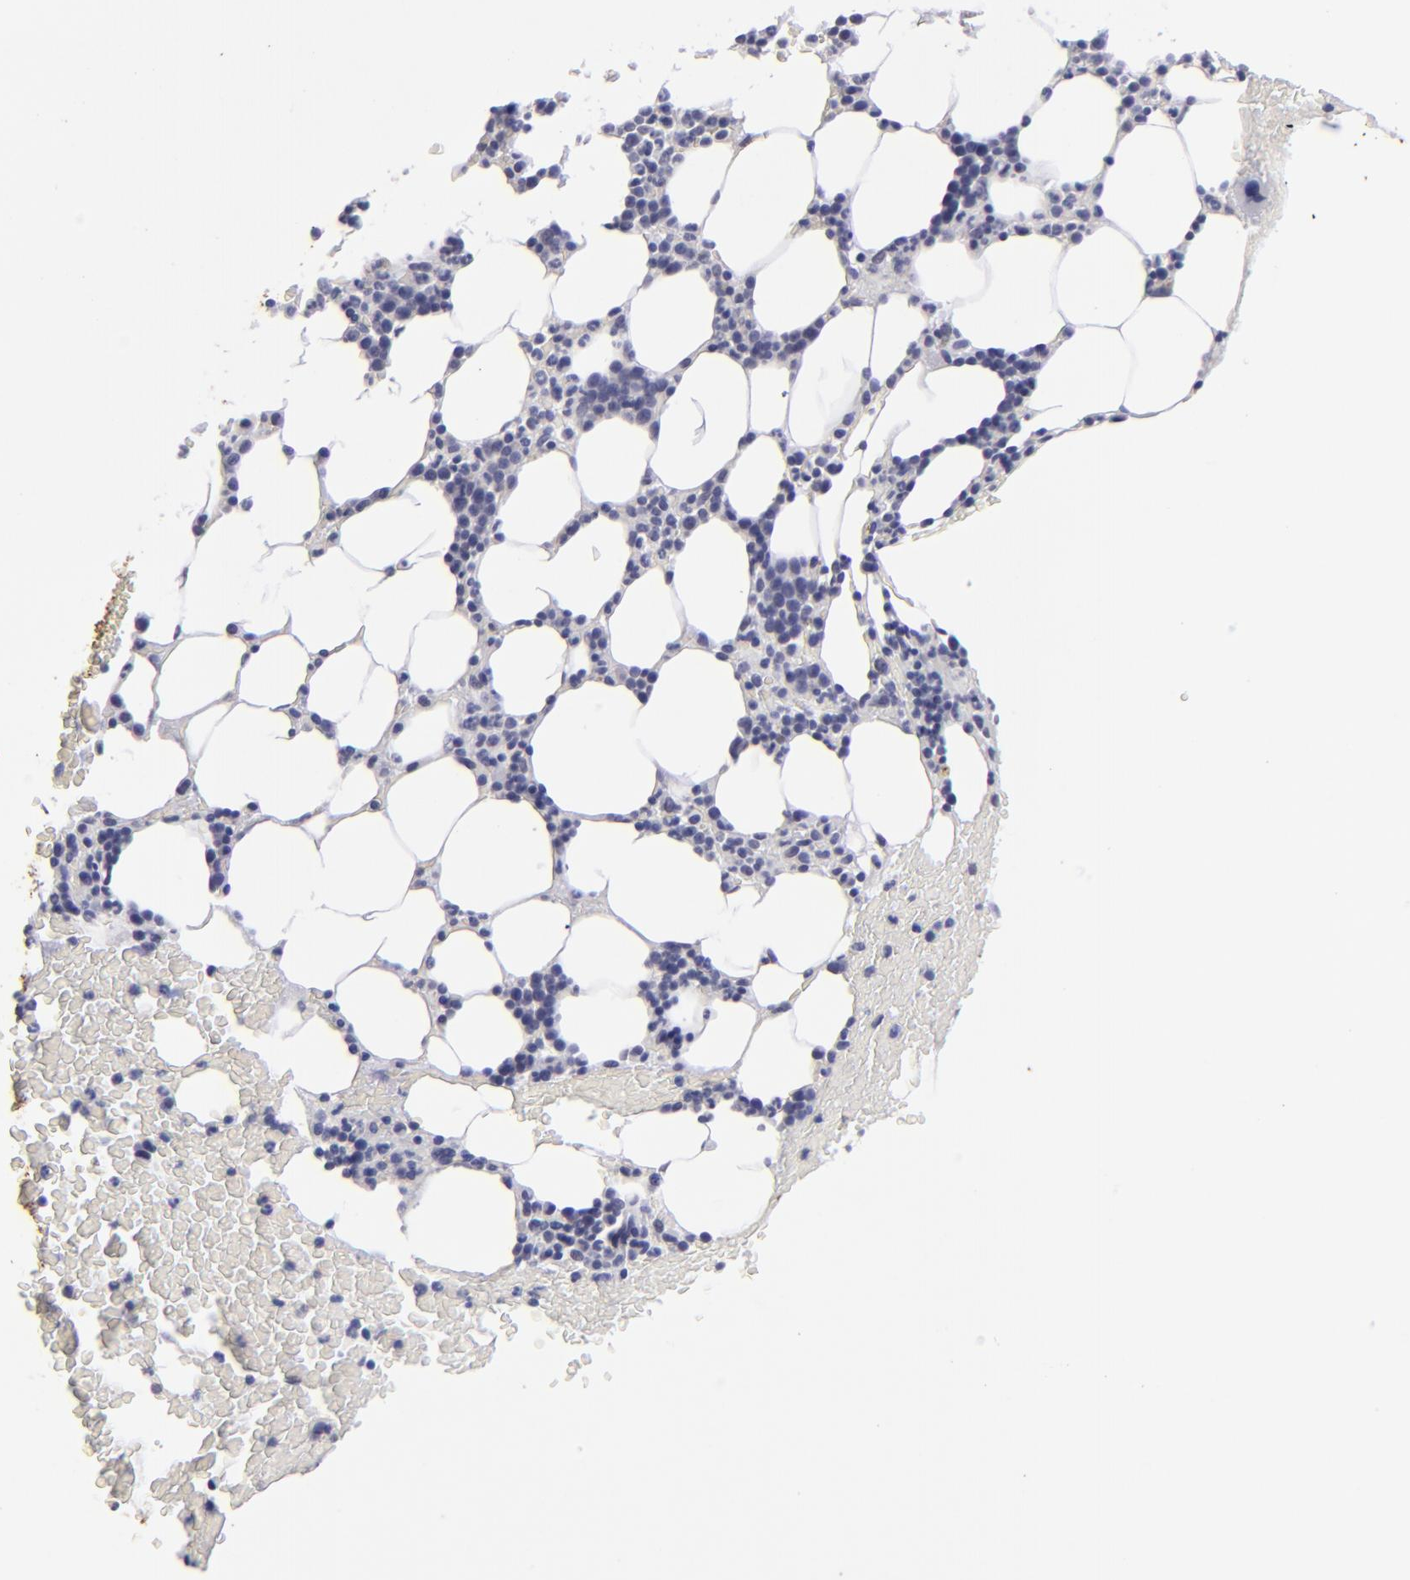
{"staining": {"intensity": "negative", "quantity": "none", "location": "none"}, "tissue": "bone marrow", "cell_type": "Hematopoietic cells", "image_type": "normal", "snomed": [{"axis": "morphology", "description": "Normal tissue, NOS"}, {"axis": "topography", "description": "Bone marrow"}], "caption": "This is an immunohistochemistry (IHC) micrograph of normal human bone marrow. There is no staining in hematopoietic cells.", "gene": "ALDOB", "patient": {"sex": "female", "age": 84}}